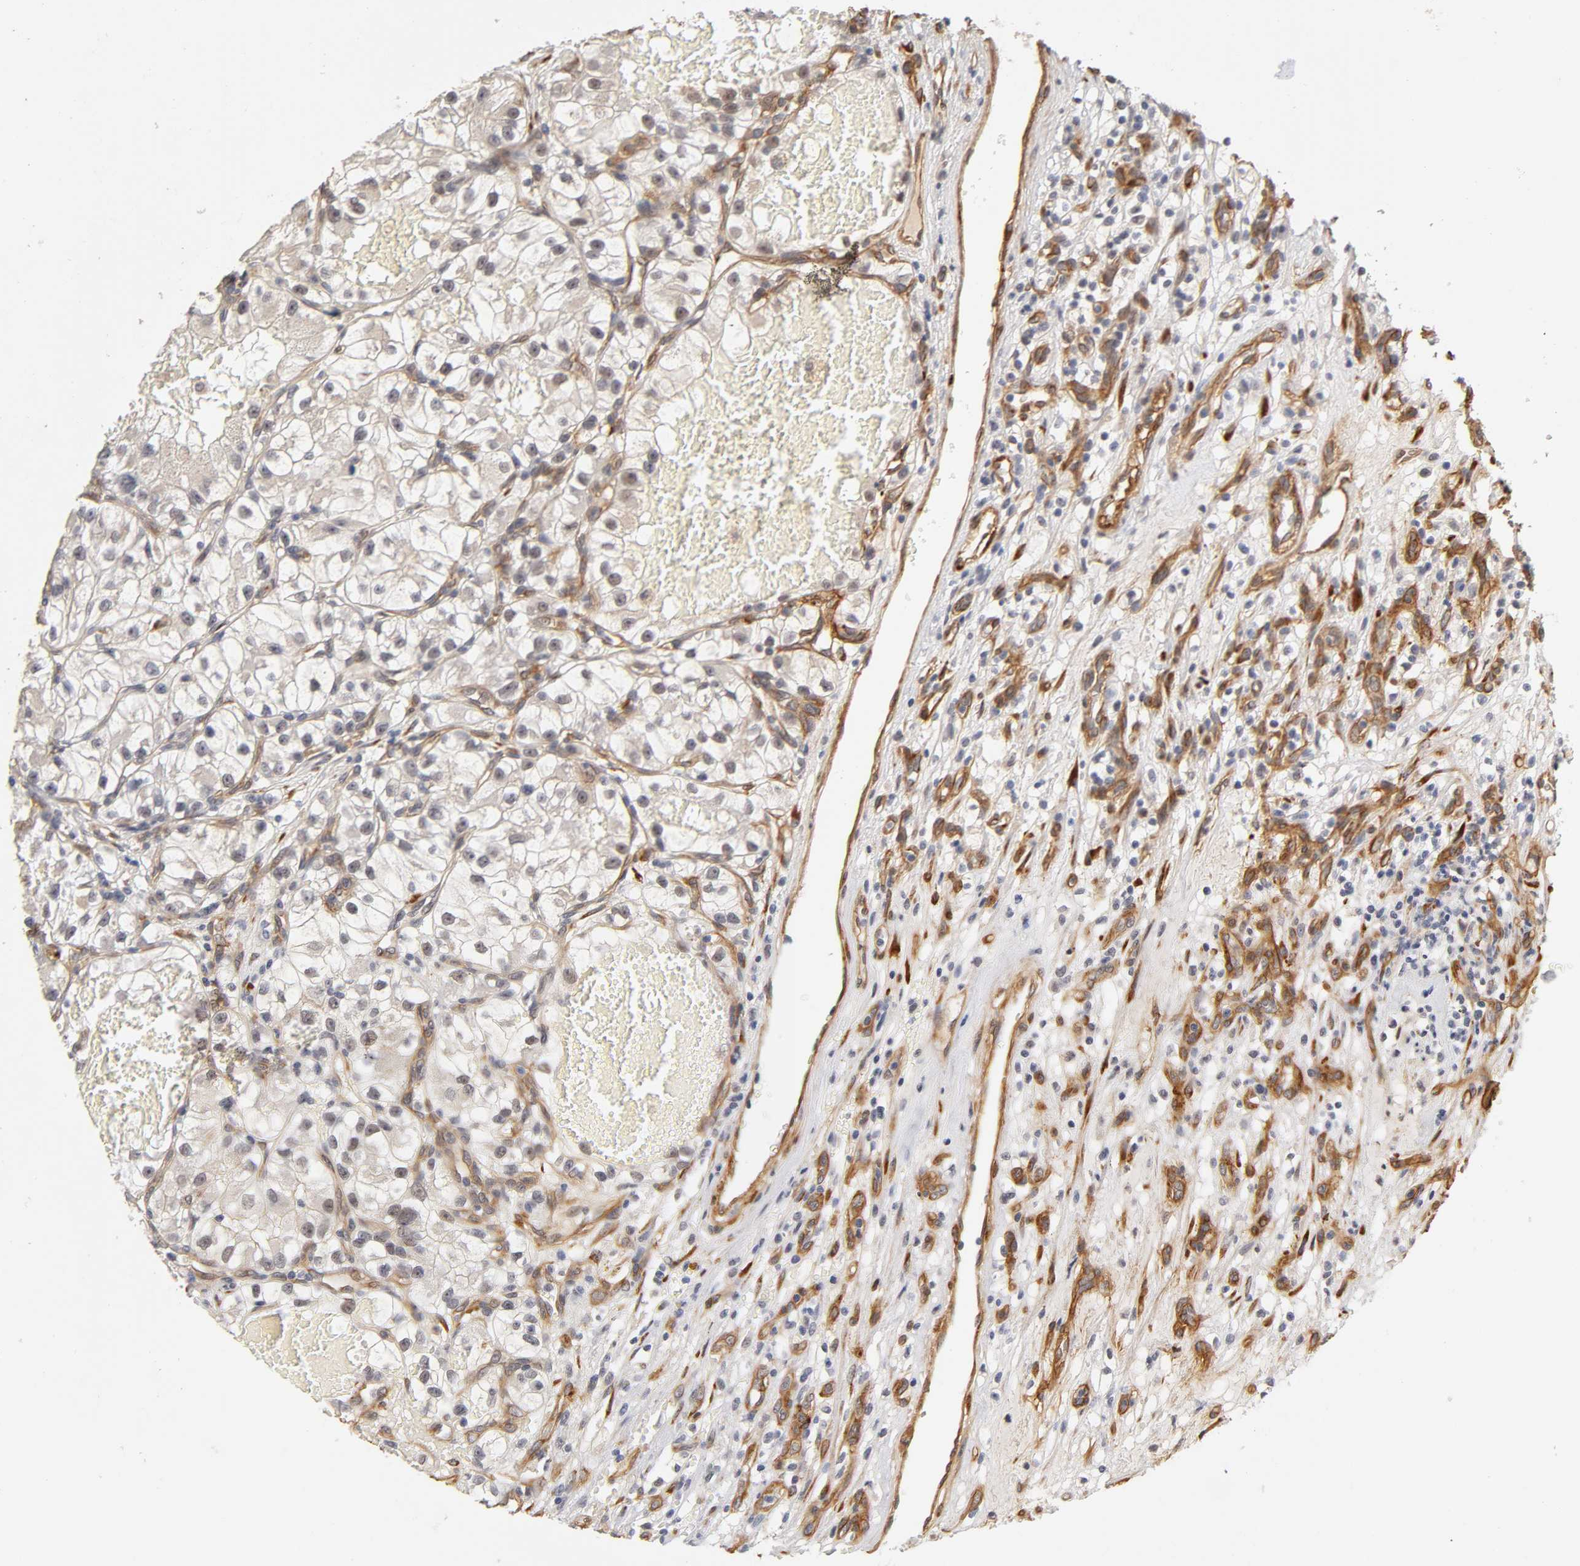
{"staining": {"intensity": "weak", "quantity": "<25%", "location": "cytoplasmic/membranous"}, "tissue": "renal cancer", "cell_type": "Tumor cells", "image_type": "cancer", "snomed": [{"axis": "morphology", "description": "Adenocarcinoma, NOS"}, {"axis": "topography", "description": "Kidney"}], "caption": "High magnification brightfield microscopy of adenocarcinoma (renal) stained with DAB (3,3'-diaminobenzidine) (brown) and counterstained with hematoxylin (blue): tumor cells show no significant expression.", "gene": "LAMB1", "patient": {"sex": "female", "age": 57}}